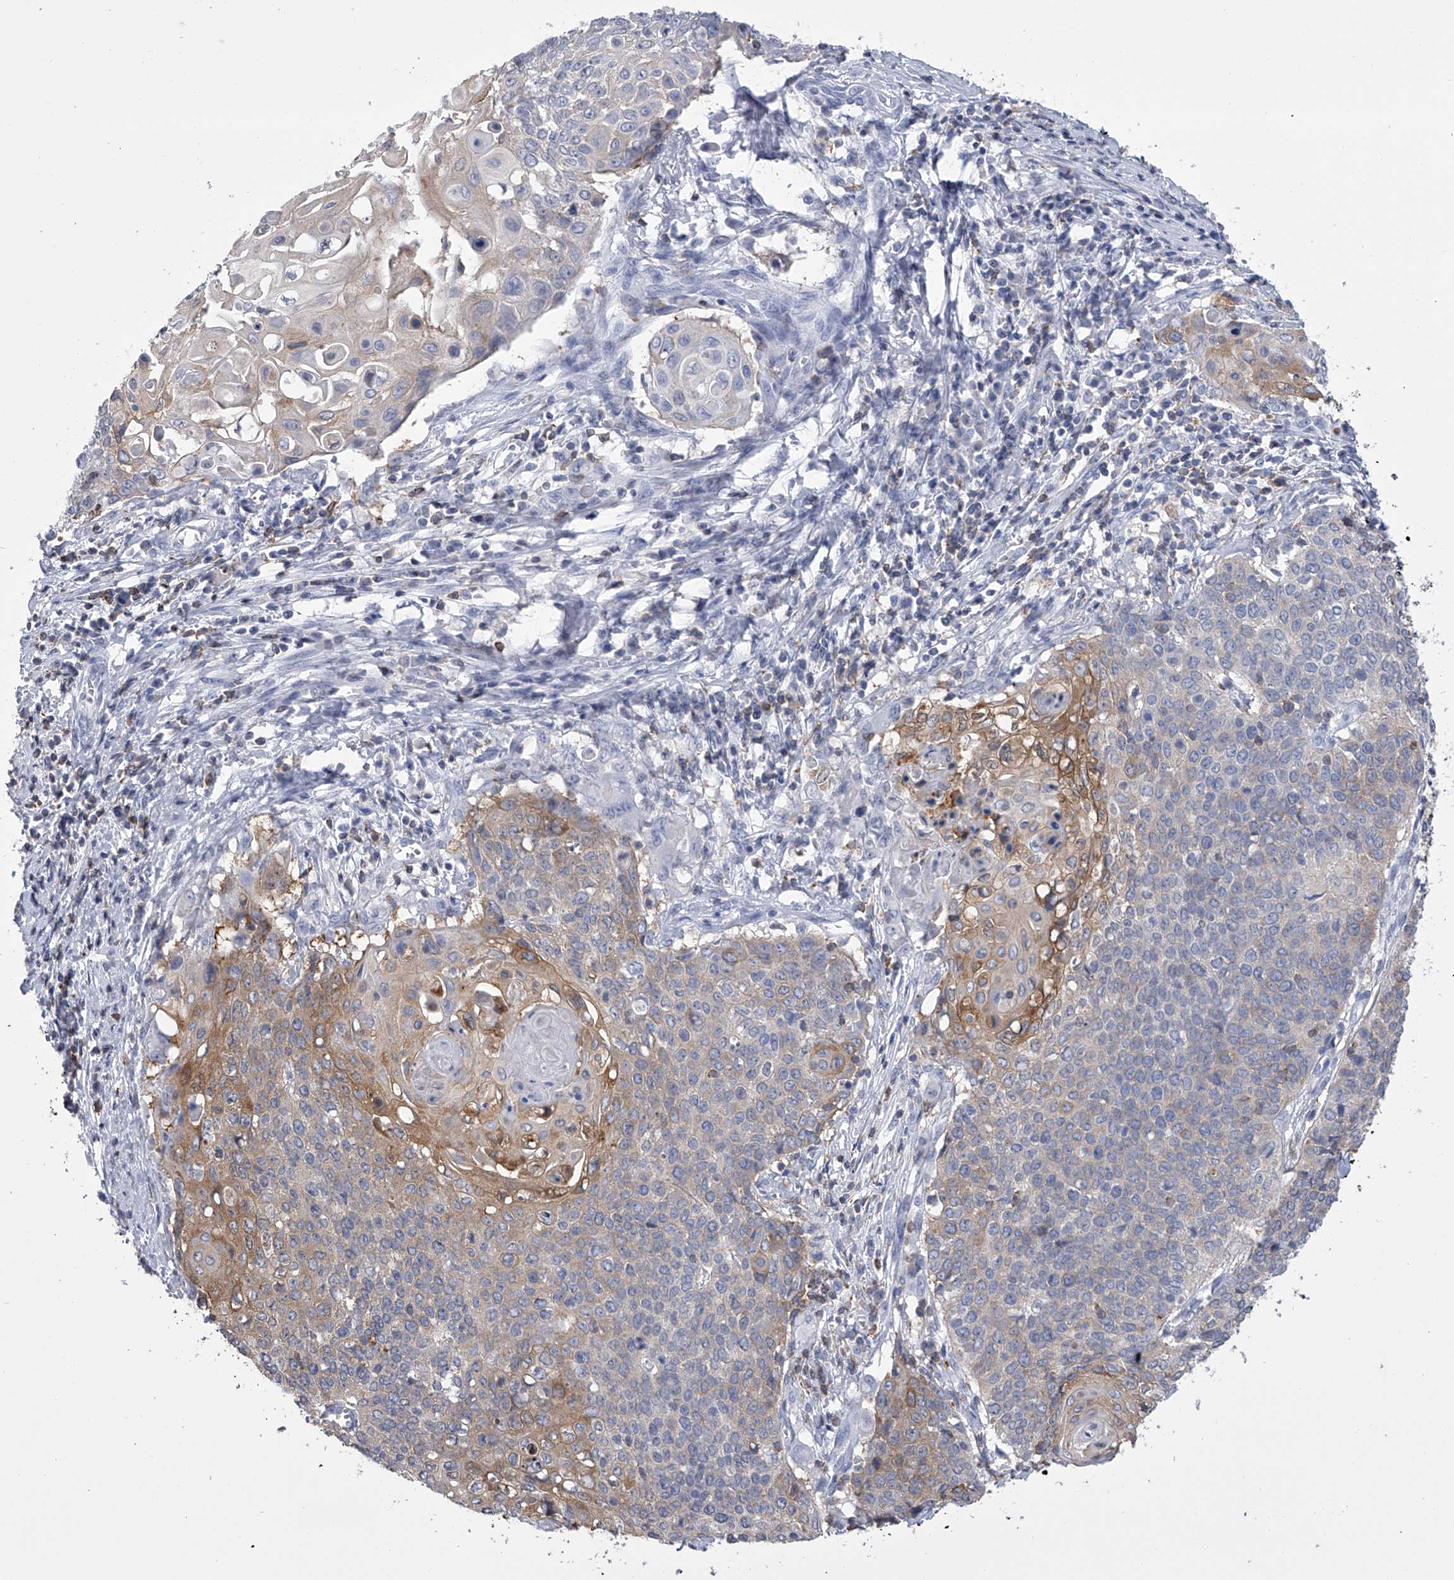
{"staining": {"intensity": "moderate", "quantity": "25%-75%", "location": "cytoplasmic/membranous"}, "tissue": "cervical cancer", "cell_type": "Tumor cells", "image_type": "cancer", "snomed": [{"axis": "morphology", "description": "Squamous cell carcinoma, NOS"}, {"axis": "topography", "description": "Cervix"}], "caption": "A brown stain labels moderate cytoplasmic/membranous expression of a protein in human squamous cell carcinoma (cervical) tumor cells.", "gene": "TASP1", "patient": {"sex": "female", "age": 39}}